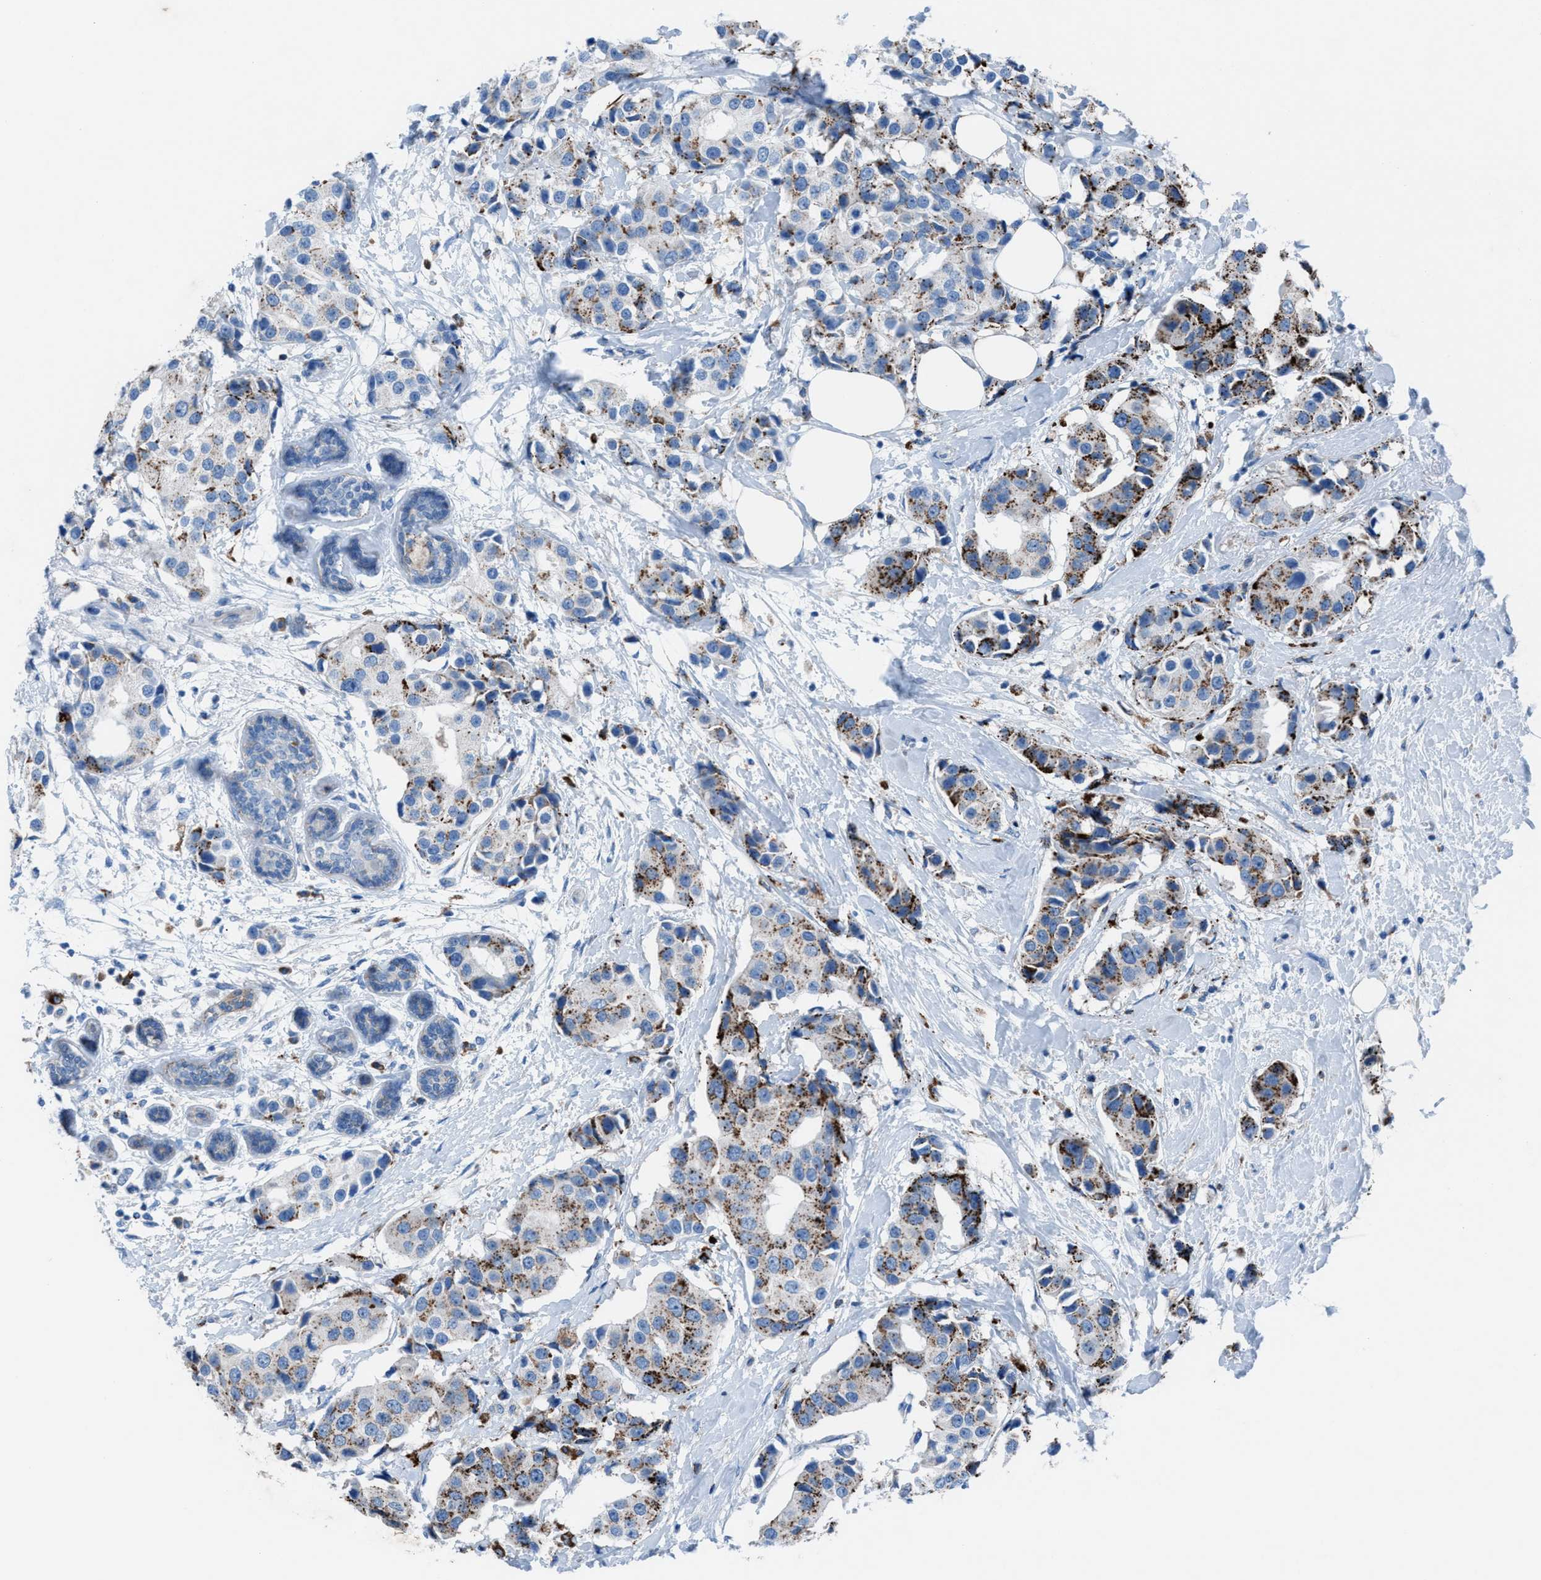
{"staining": {"intensity": "strong", "quantity": "25%-75%", "location": "cytoplasmic/membranous"}, "tissue": "breast cancer", "cell_type": "Tumor cells", "image_type": "cancer", "snomed": [{"axis": "morphology", "description": "Normal tissue, NOS"}, {"axis": "morphology", "description": "Duct carcinoma"}, {"axis": "topography", "description": "Breast"}], "caption": "This photomicrograph reveals IHC staining of breast cancer, with high strong cytoplasmic/membranous expression in approximately 25%-75% of tumor cells.", "gene": "CD1B", "patient": {"sex": "female", "age": 39}}